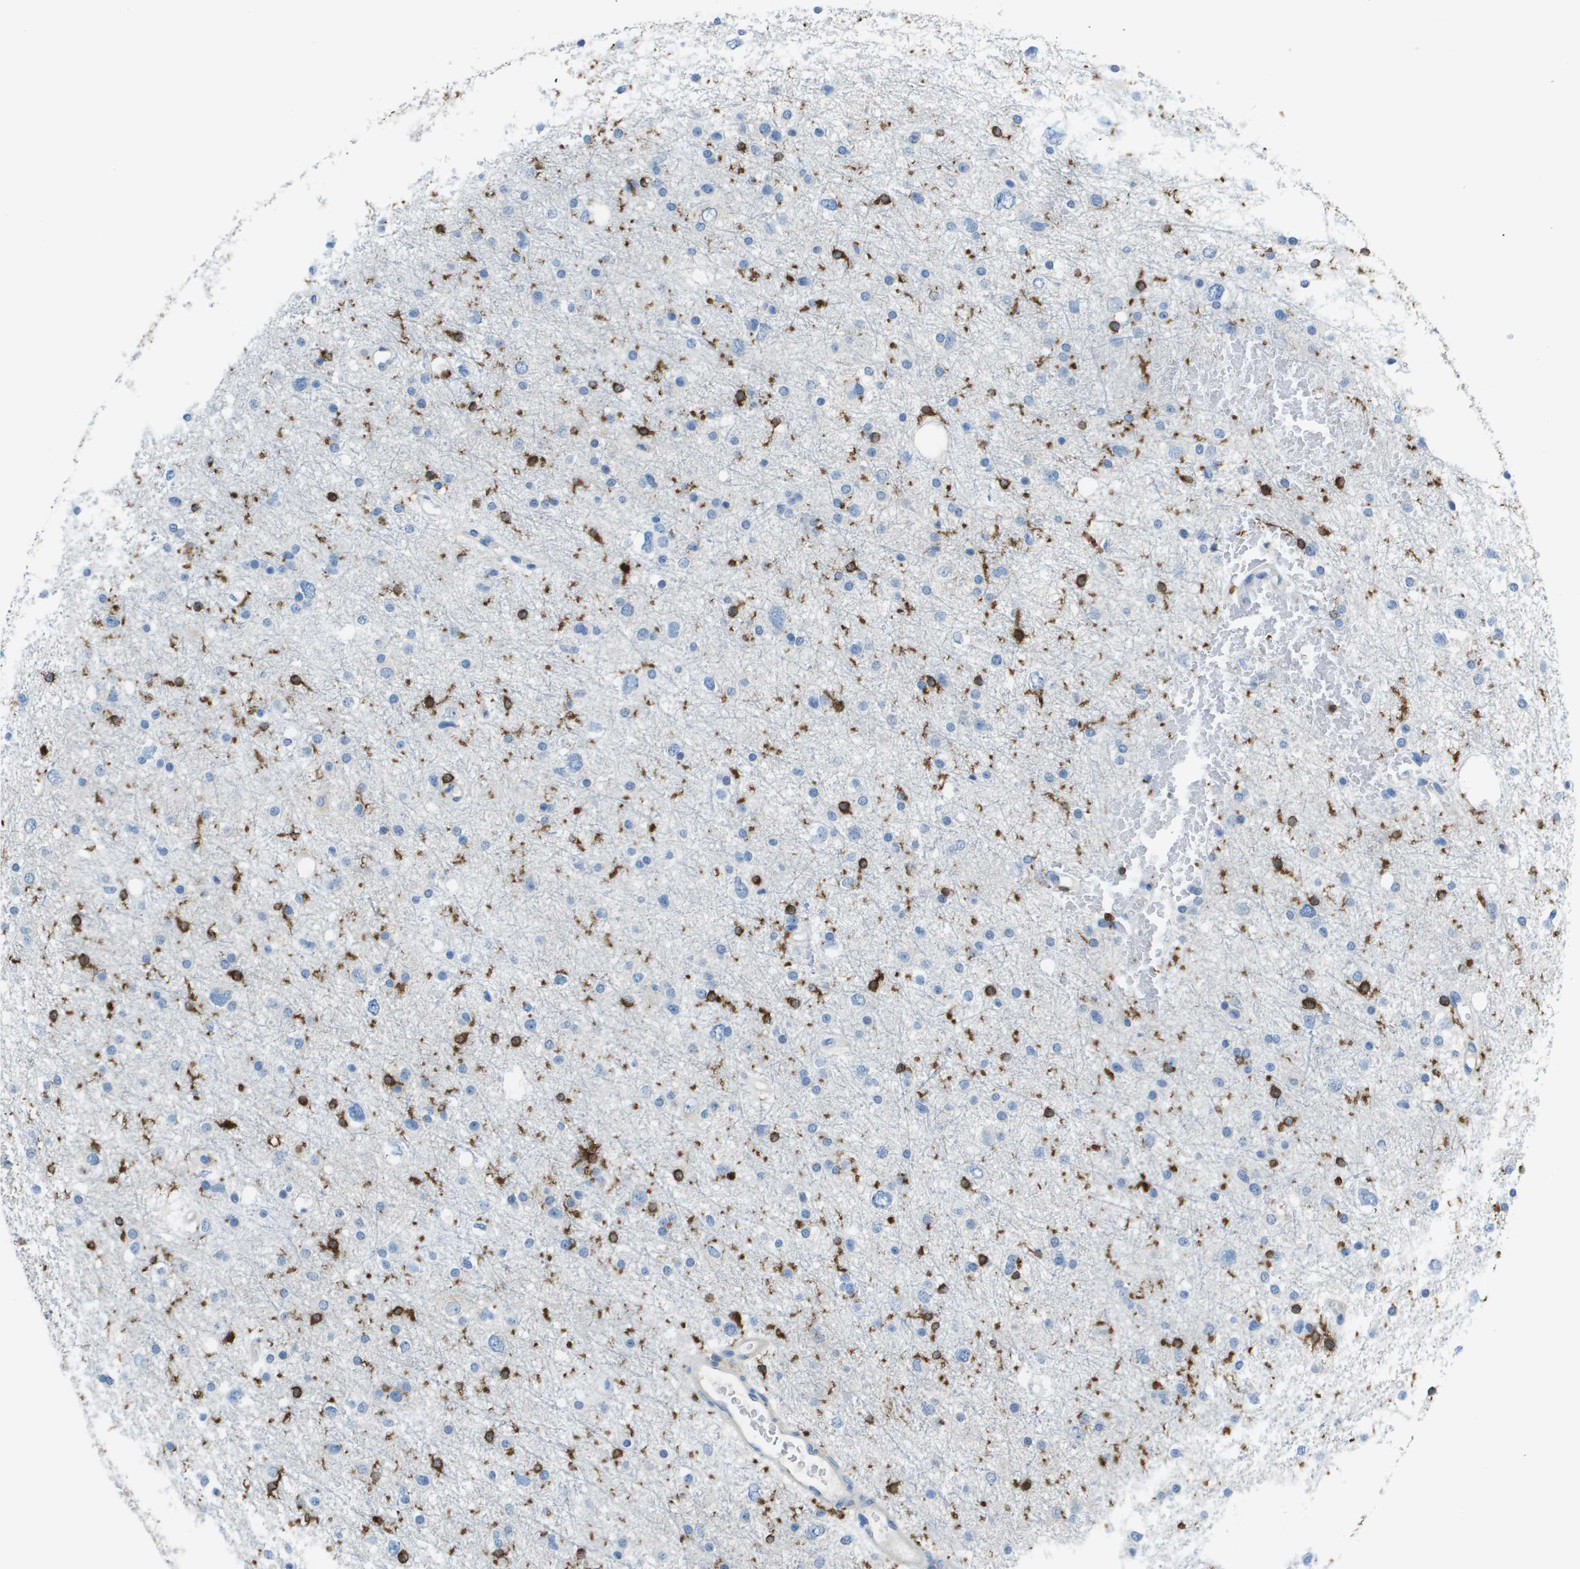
{"staining": {"intensity": "strong", "quantity": "<25%", "location": "cytoplasmic/membranous"}, "tissue": "glioma", "cell_type": "Tumor cells", "image_type": "cancer", "snomed": [{"axis": "morphology", "description": "Glioma, malignant, Low grade"}, {"axis": "topography", "description": "Brain"}], "caption": "A micrograph of human glioma stained for a protein reveals strong cytoplasmic/membranous brown staining in tumor cells. (DAB (3,3'-diaminobenzidine) IHC with brightfield microscopy, high magnification).", "gene": "APBB1IP", "patient": {"sex": "female", "age": 37}}